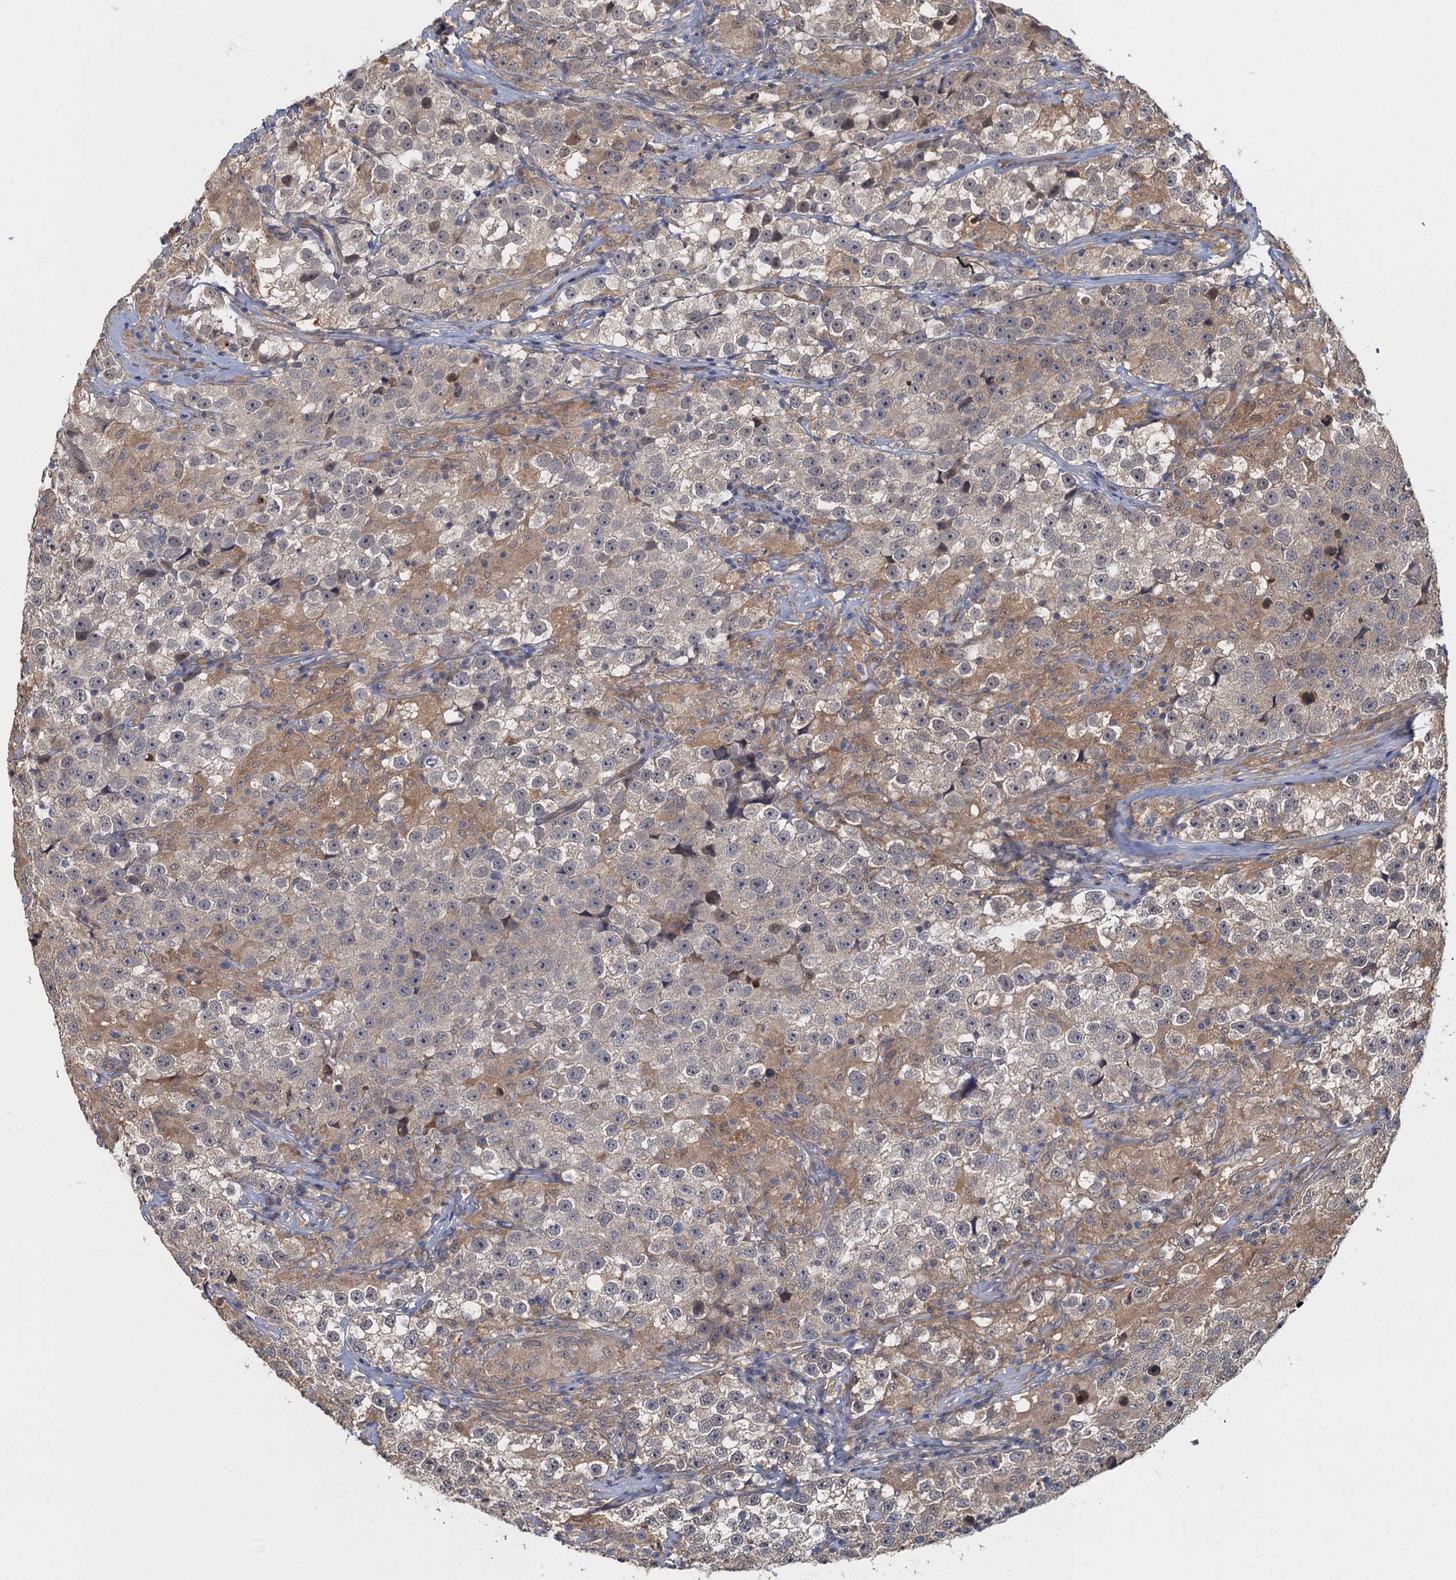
{"staining": {"intensity": "weak", "quantity": "<25%", "location": "cytoplasmic/membranous"}, "tissue": "testis cancer", "cell_type": "Tumor cells", "image_type": "cancer", "snomed": [{"axis": "morphology", "description": "Seminoma, NOS"}, {"axis": "topography", "description": "Testis"}], "caption": "This is a micrograph of IHC staining of testis cancer, which shows no staining in tumor cells.", "gene": "TBCK", "patient": {"sex": "male", "age": 46}}